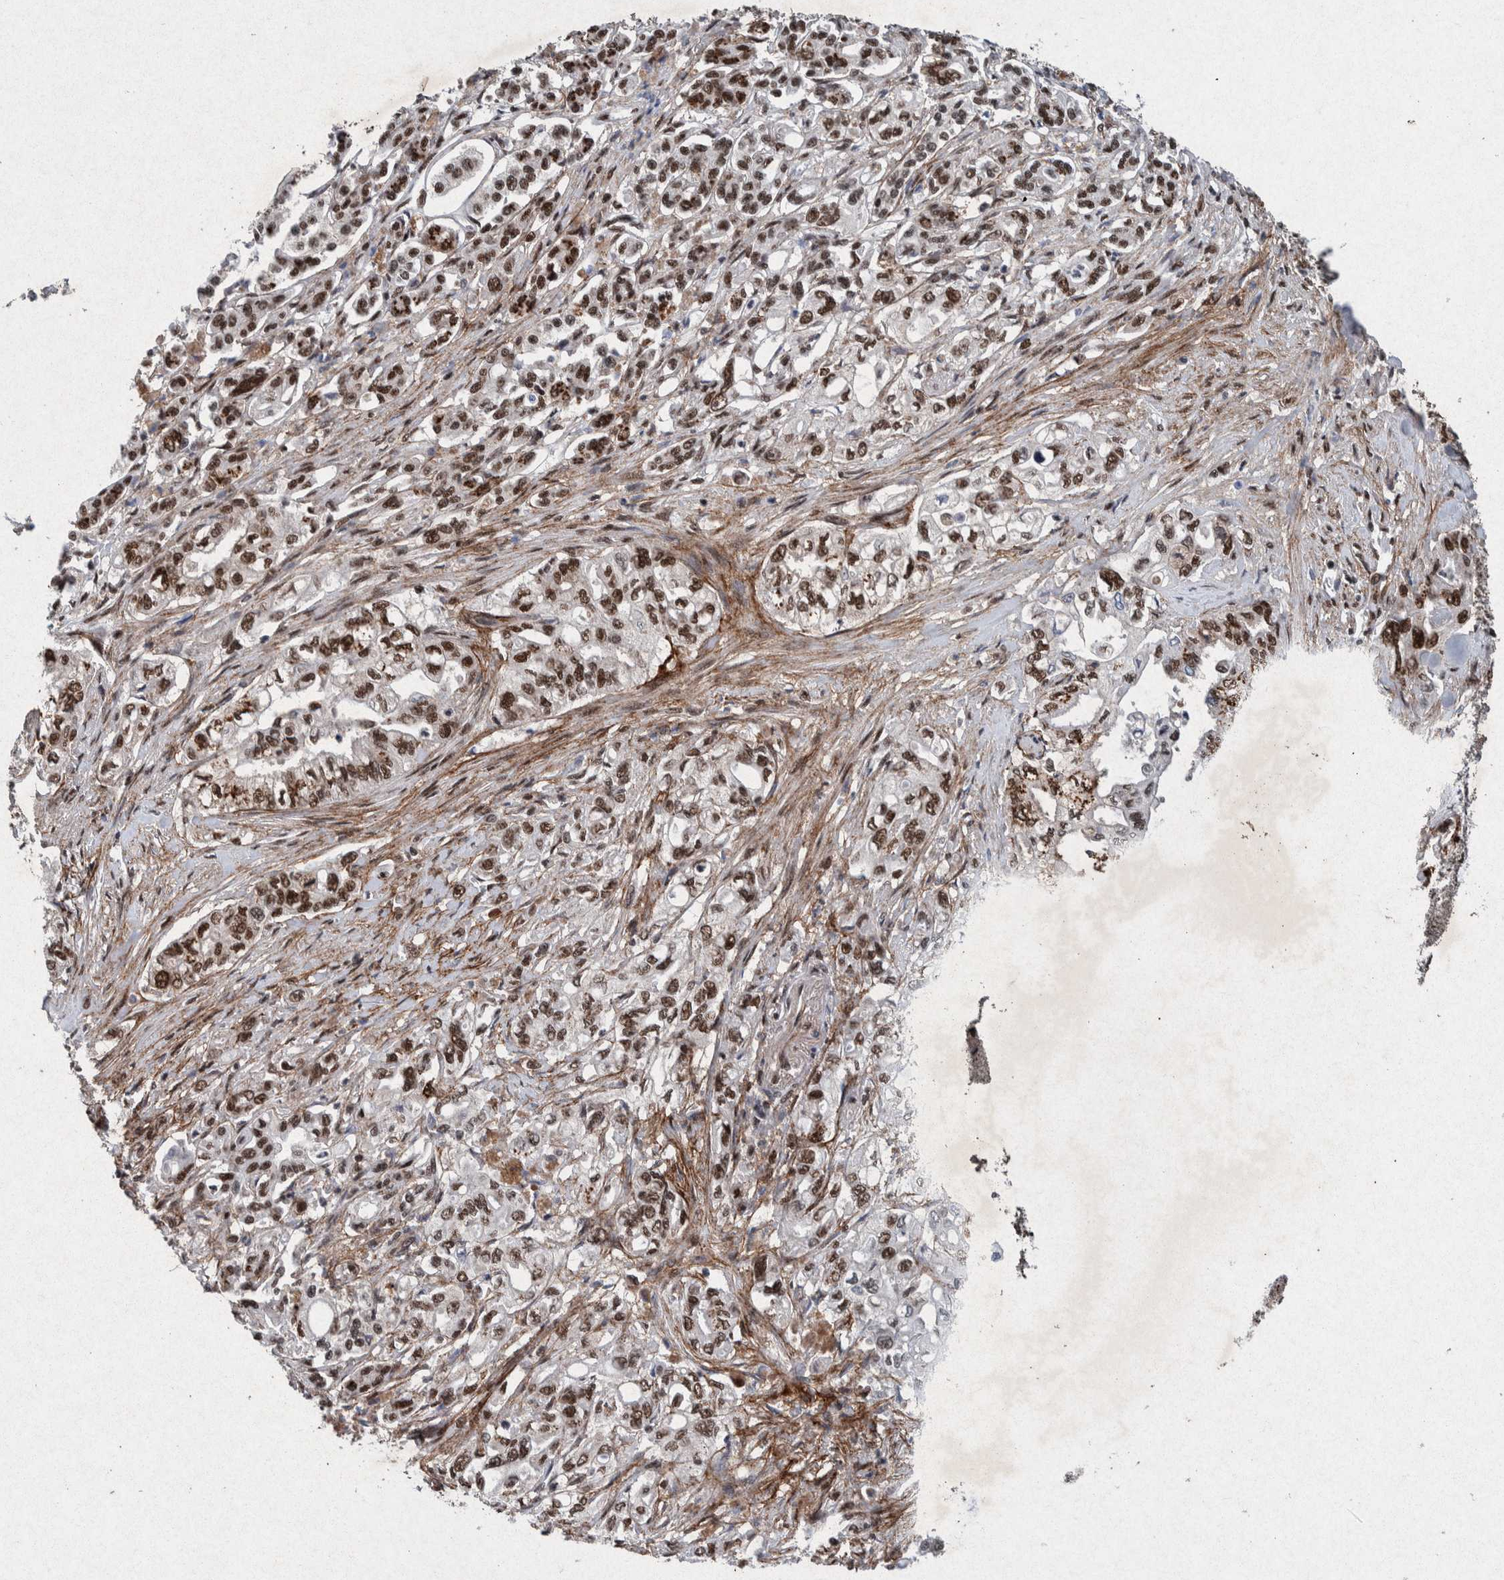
{"staining": {"intensity": "strong", "quantity": ">75%", "location": "nuclear"}, "tissue": "pancreatic cancer", "cell_type": "Tumor cells", "image_type": "cancer", "snomed": [{"axis": "morphology", "description": "Normal tissue, NOS"}, {"axis": "topography", "description": "Pancreas"}], "caption": "High-magnification brightfield microscopy of pancreatic cancer stained with DAB (brown) and counterstained with hematoxylin (blue). tumor cells exhibit strong nuclear staining is present in approximately>75% of cells. (DAB = brown stain, brightfield microscopy at high magnification).", "gene": "TAF10", "patient": {"sex": "male", "age": 42}}